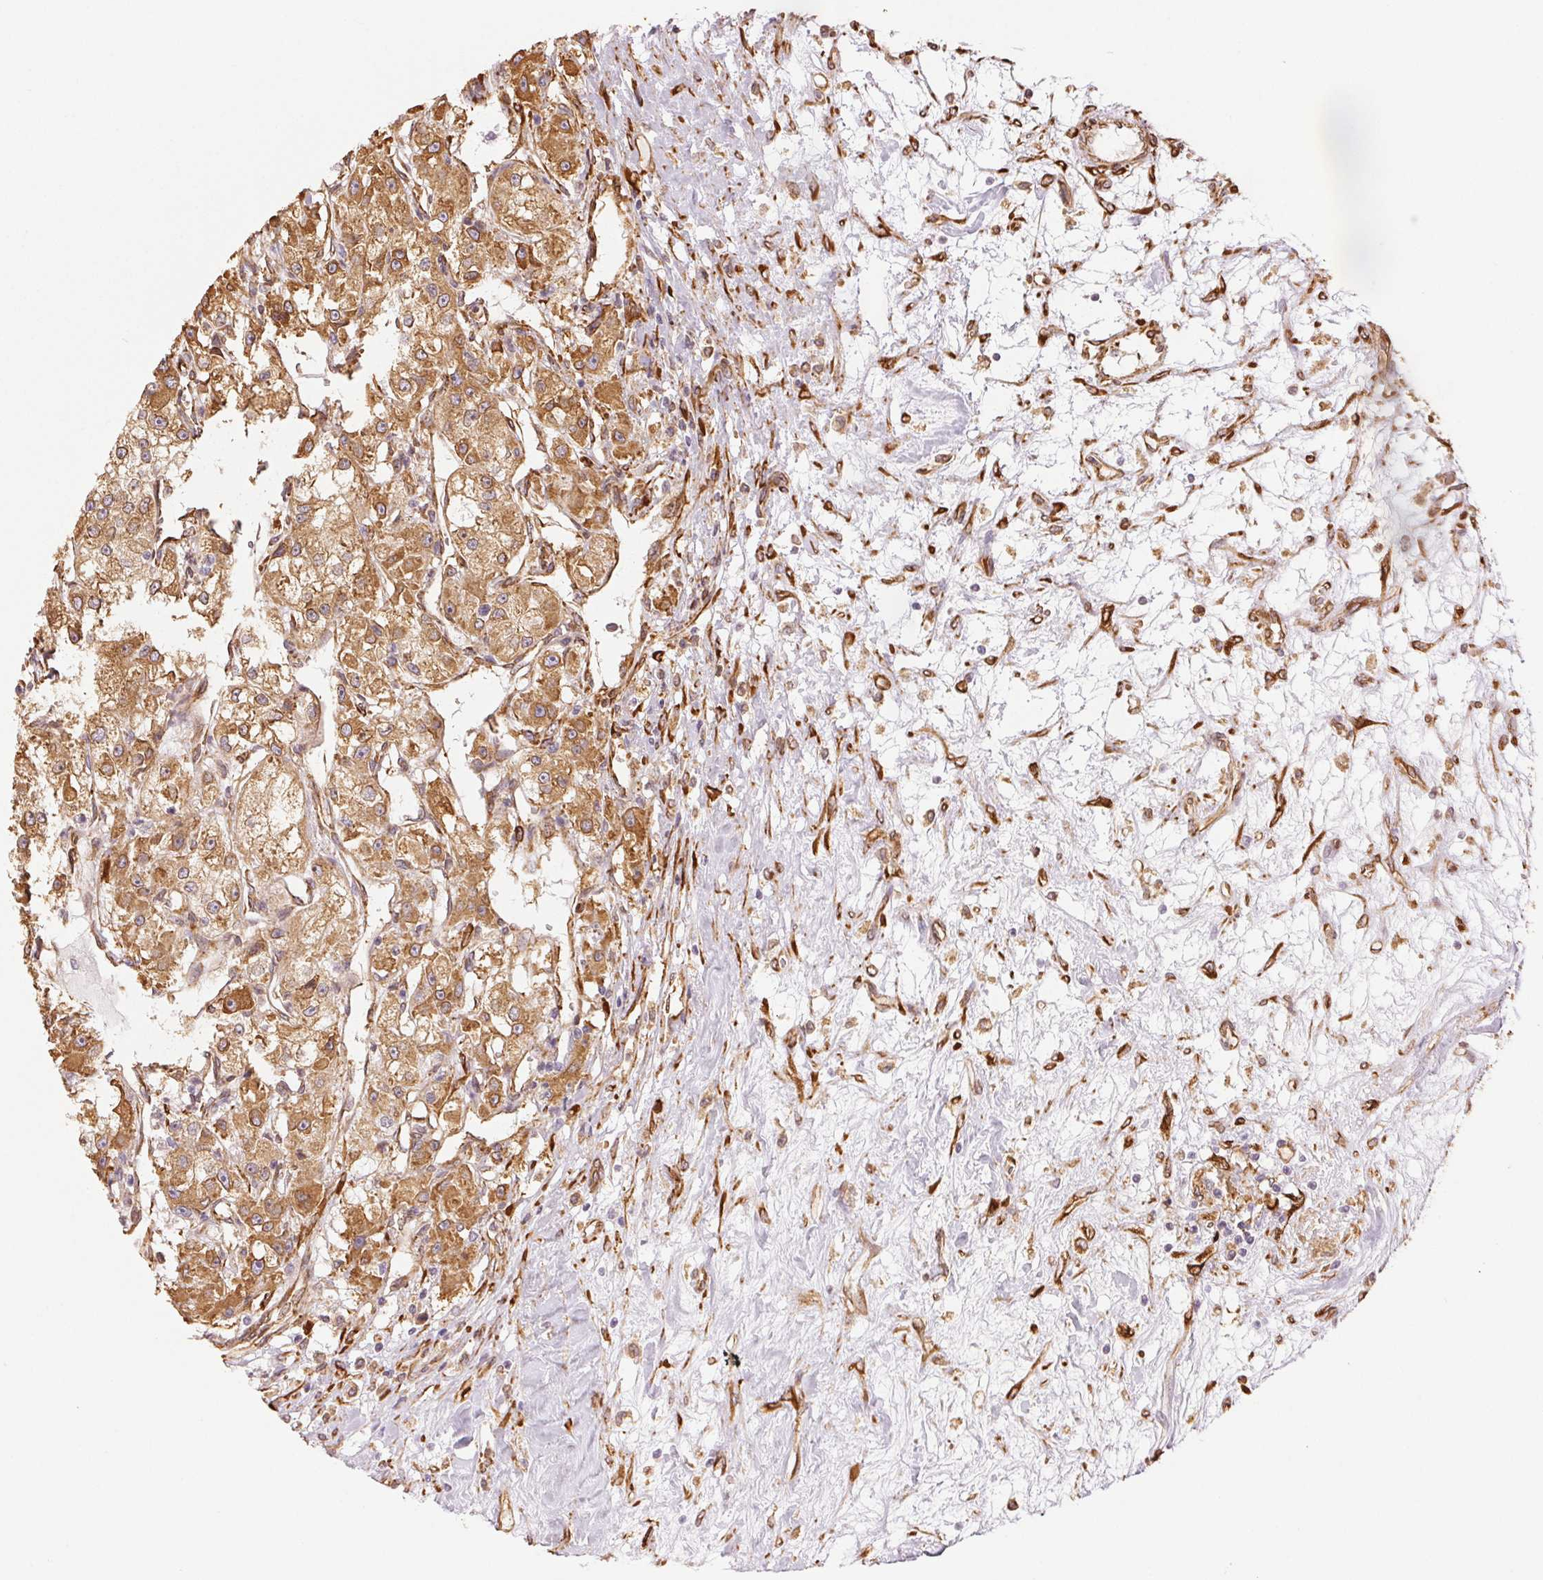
{"staining": {"intensity": "moderate", "quantity": ">75%", "location": "cytoplasmic/membranous"}, "tissue": "renal cancer", "cell_type": "Tumor cells", "image_type": "cancer", "snomed": [{"axis": "morphology", "description": "Adenocarcinoma, NOS"}, {"axis": "topography", "description": "Kidney"}], "caption": "Protein expression by IHC exhibits moderate cytoplasmic/membranous staining in about >75% of tumor cells in renal adenocarcinoma.", "gene": "RCN3", "patient": {"sex": "female", "age": 63}}